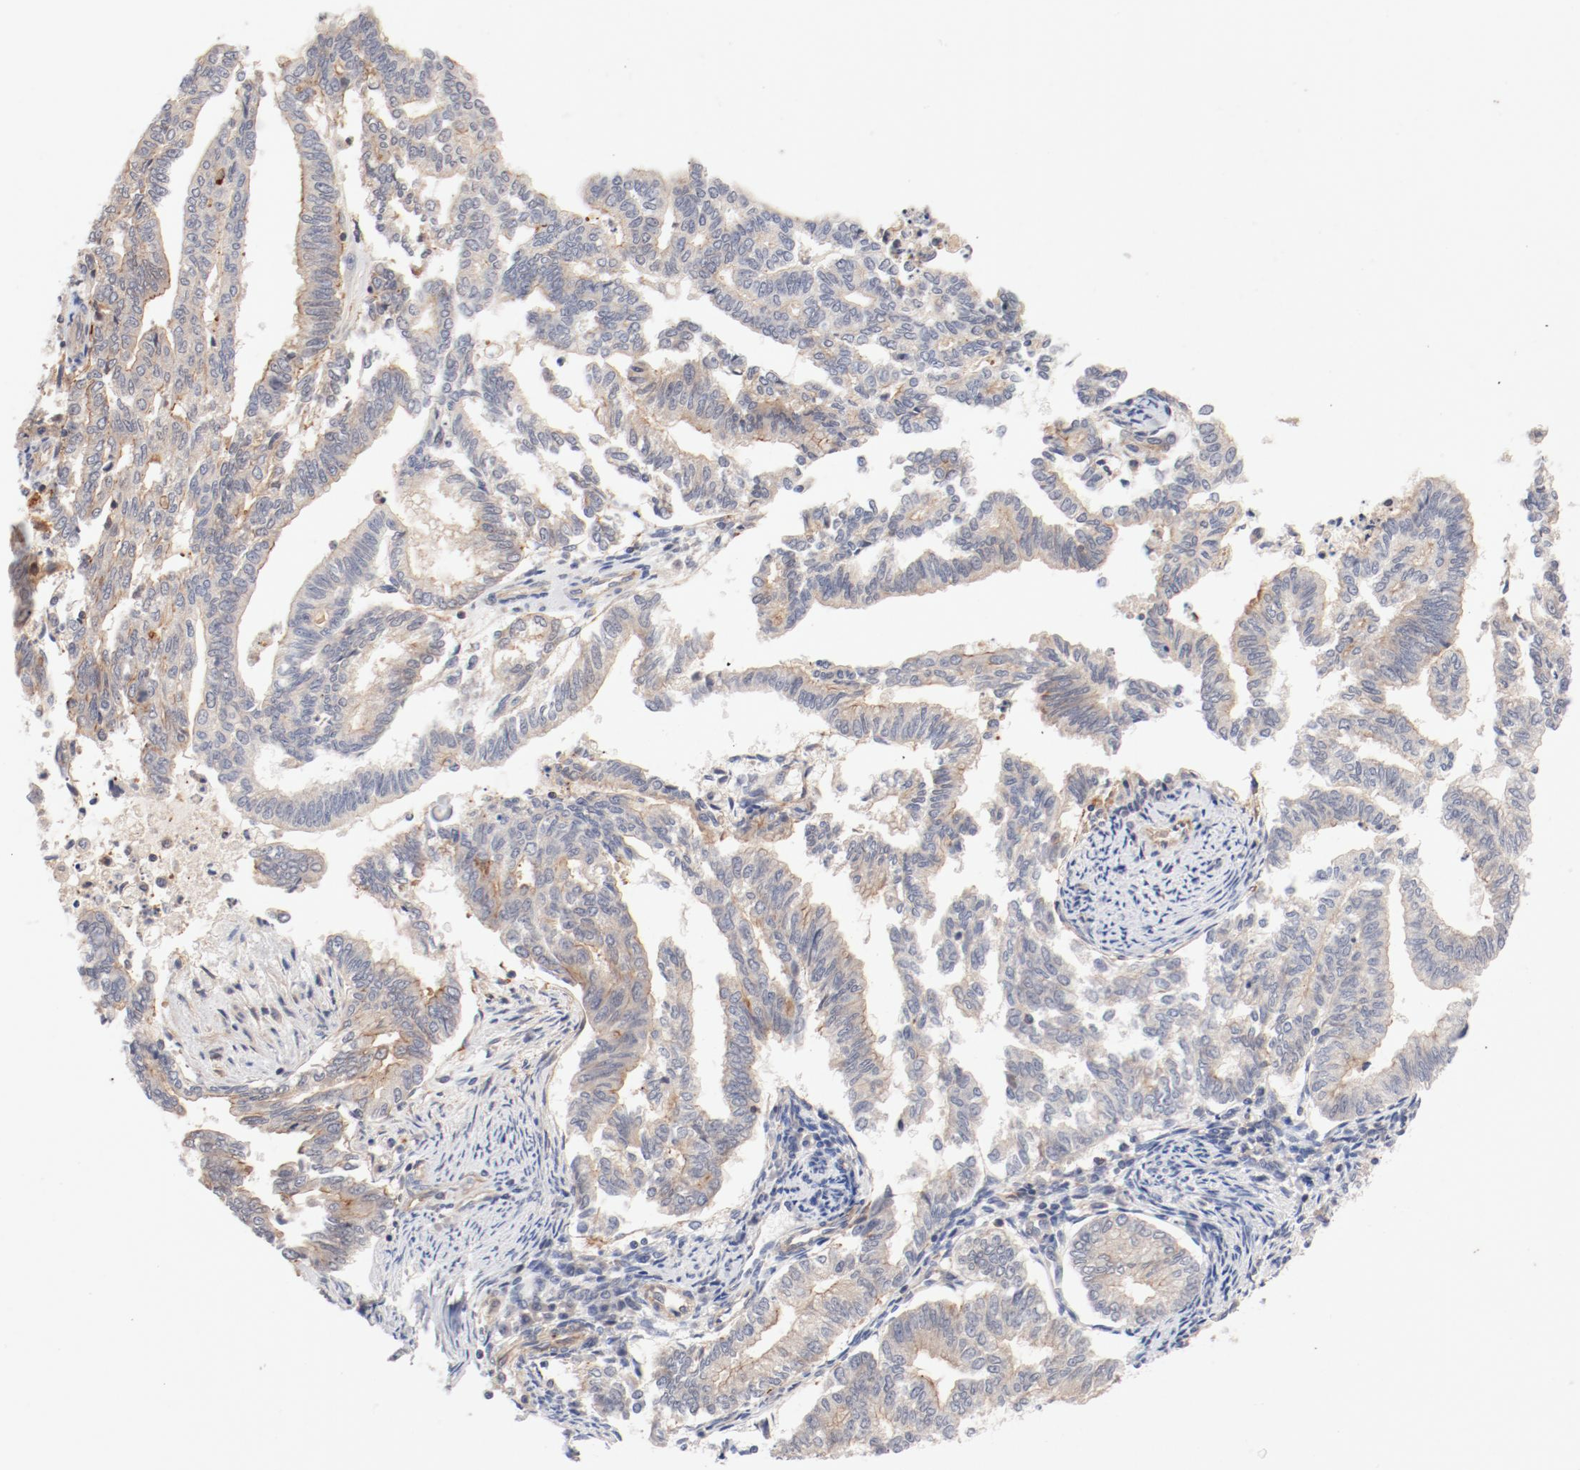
{"staining": {"intensity": "weak", "quantity": "25%-75%", "location": "cytoplasmic/membranous"}, "tissue": "endometrial cancer", "cell_type": "Tumor cells", "image_type": "cancer", "snomed": [{"axis": "morphology", "description": "Adenocarcinoma, NOS"}, {"axis": "topography", "description": "Endometrium"}], "caption": "A brown stain labels weak cytoplasmic/membranous expression of a protein in endometrial cancer tumor cells. Immunohistochemistry (ihc) stains the protein of interest in brown and the nuclei are stained blue.", "gene": "ZNF267", "patient": {"sex": "female", "age": 79}}